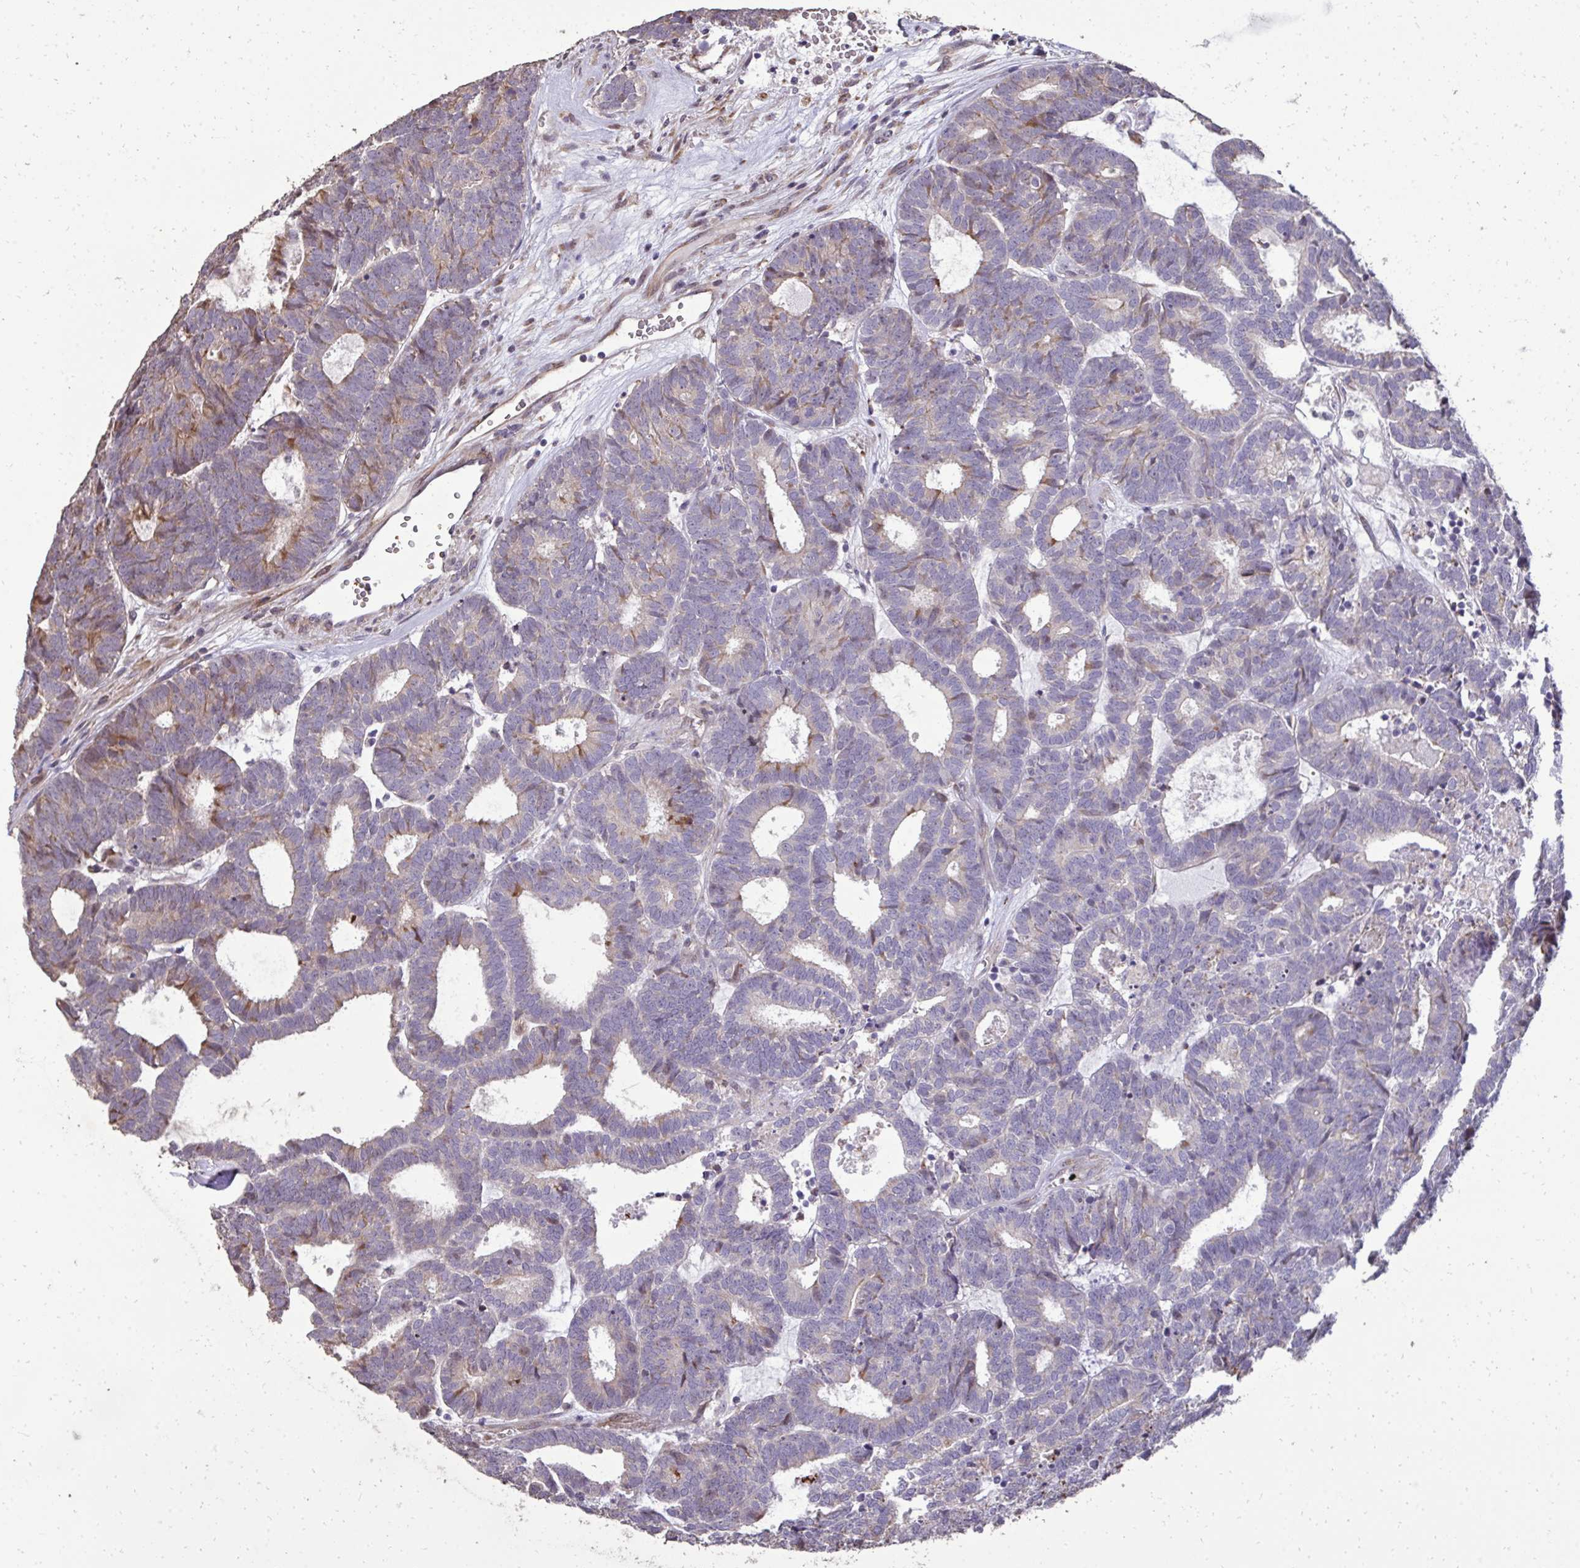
{"staining": {"intensity": "weak", "quantity": "<25%", "location": "cytoplasmic/membranous"}, "tissue": "head and neck cancer", "cell_type": "Tumor cells", "image_type": "cancer", "snomed": [{"axis": "morphology", "description": "Adenocarcinoma, NOS"}, {"axis": "topography", "description": "Head-Neck"}], "caption": "The image displays no significant expression in tumor cells of head and neck adenocarcinoma.", "gene": "FIBCD1", "patient": {"sex": "female", "age": 81}}